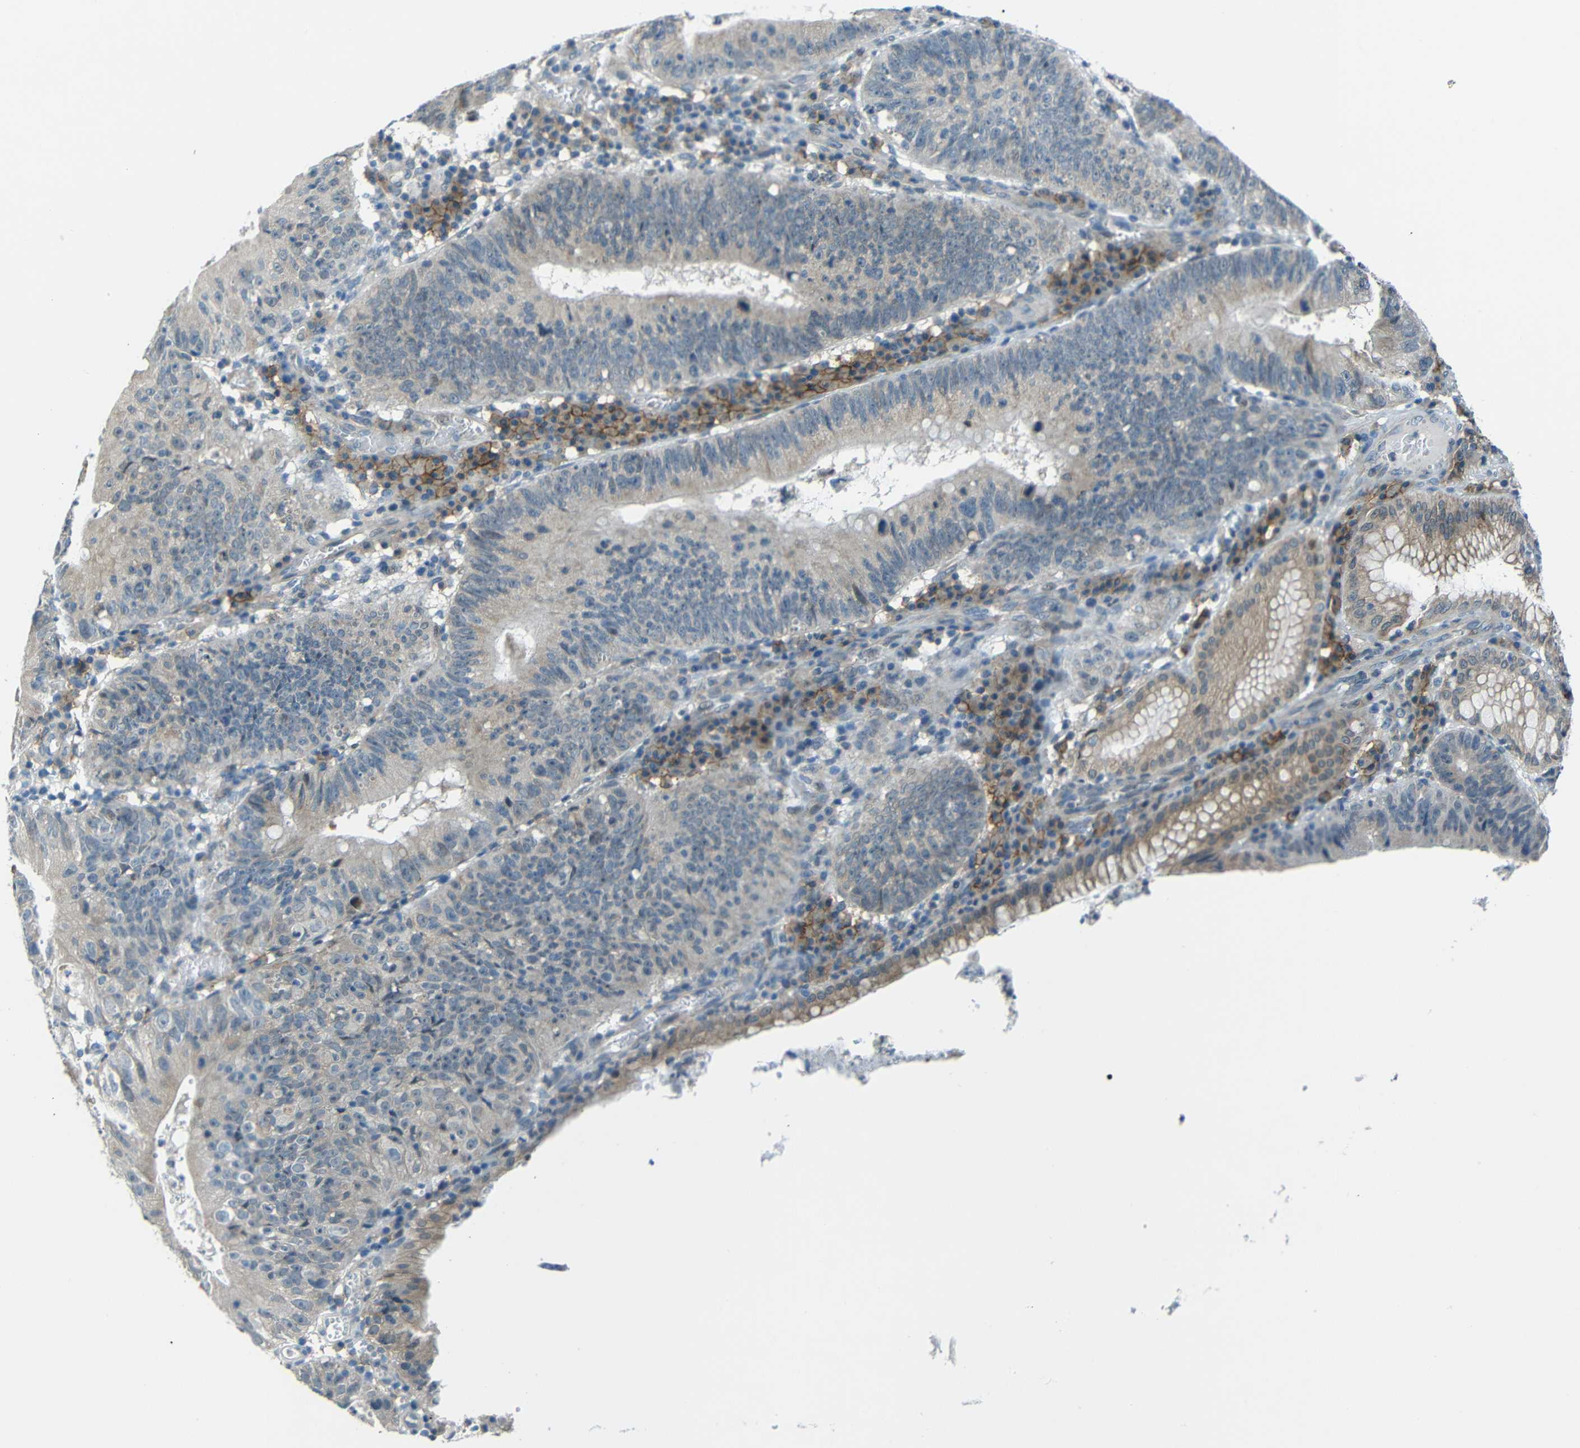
{"staining": {"intensity": "moderate", "quantity": "25%-75%", "location": "cytoplasmic/membranous"}, "tissue": "stomach cancer", "cell_type": "Tumor cells", "image_type": "cancer", "snomed": [{"axis": "morphology", "description": "Adenocarcinoma, NOS"}, {"axis": "topography", "description": "Stomach"}], "caption": "Protein expression analysis of human stomach cancer reveals moderate cytoplasmic/membranous expression in about 25%-75% of tumor cells.", "gene": "ANKRD22", "patient": {"sex": "male", "age": 59}}